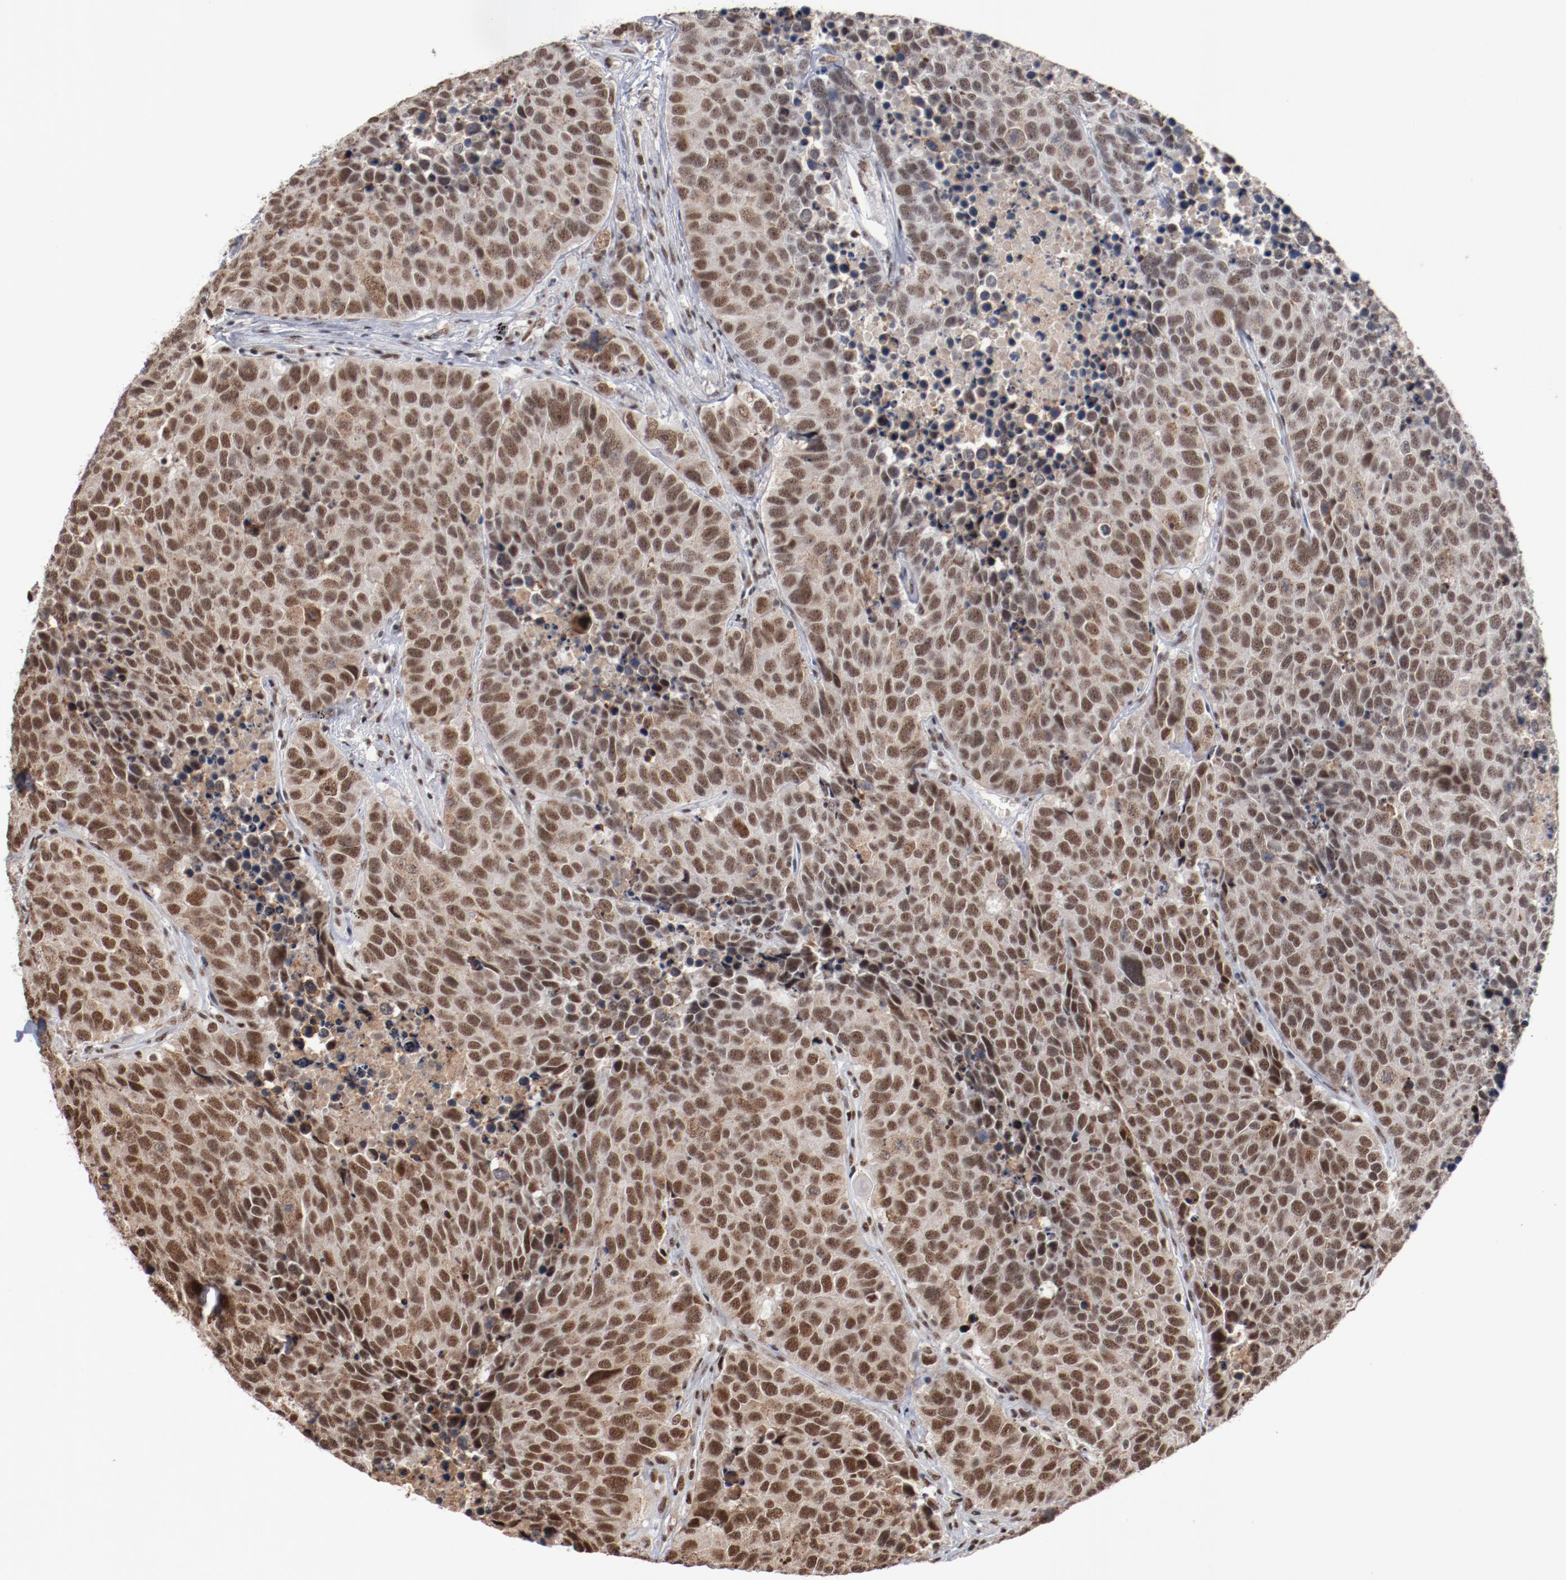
{"staining": {"intensity": "moderate", "quantity": ">75%", "location": "nuclear"}, "tissue": "carcinoid", "cell_type": "Tumor cells", "image_type": "cancer", "snomed": [{"axis": "morphology", "description": "Carcinoid, malignant, NOS"}, {"axis": "topography", "description": "Lung"}], "caption": "Immunohistochemistry (DAB (3,3'-diaminobenzidine)) staining of human malignant carcinoid demonstrates moderate nuclear protein staining in approximately >75% of tumor cells. The protein is shown in brown color, while the nuclei are stained blue.", "gene": "BUB3", "patient": {"sex": "male", "age": 60}}